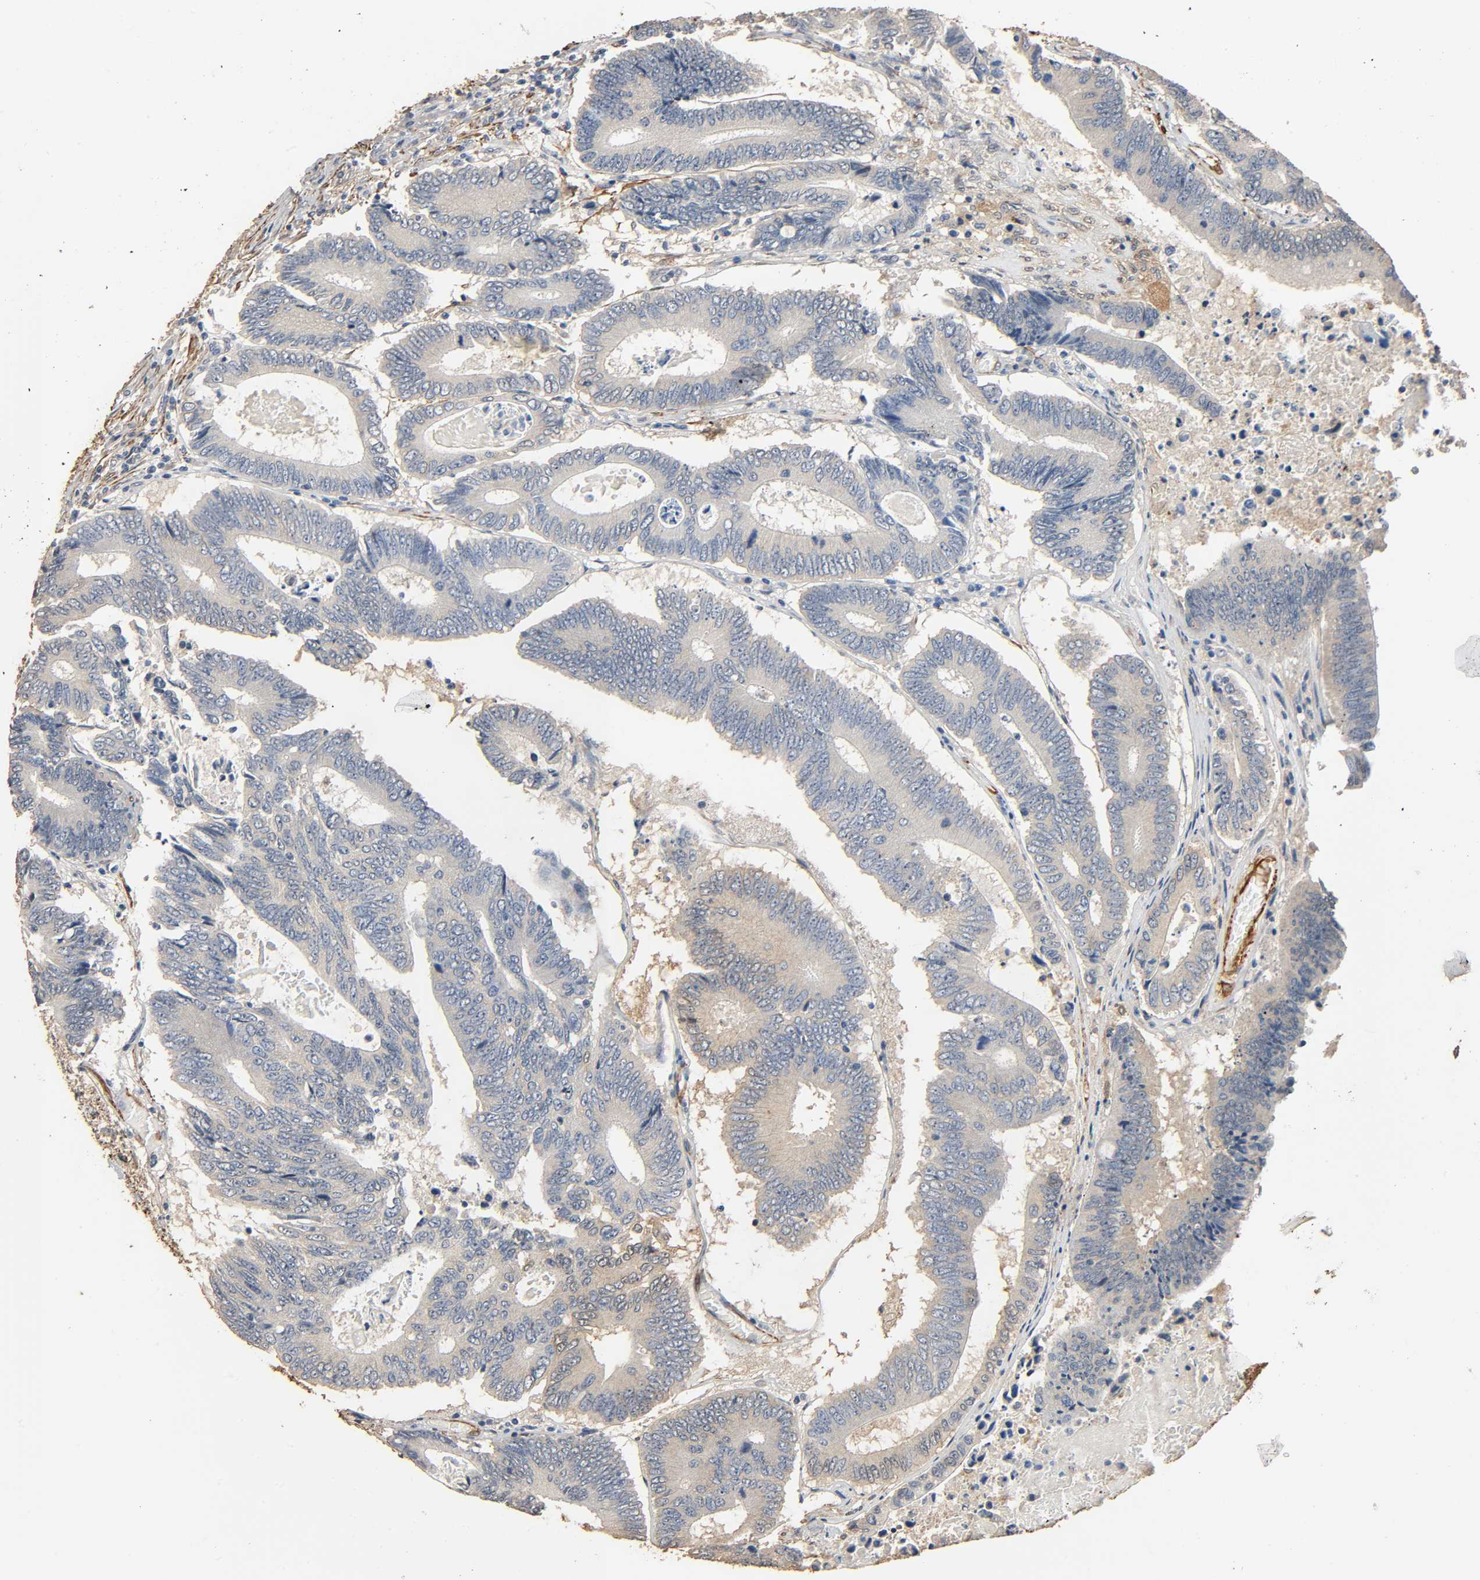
{"staining": {"intensity": "negative", "quantity": "none", "location": "none"}, "tissue": "colorectal cancer", "cell_type": "Tumor cells", "image_type": "cancer", "snomed": [{"axis": "morphology", "description": "Adenocarcinoma, NOS"}, {"axis": "topography", "description": "Colon"}], "caption": "IHC photomicrograph of neoplastic tissue: human colorectal cancer stained with DAB (3,3'-diaminobenzidine) shows no significant protein expression in tumor cells.", "gene": "GSTA3", "patient": {"sex": "female", "age": 78}}